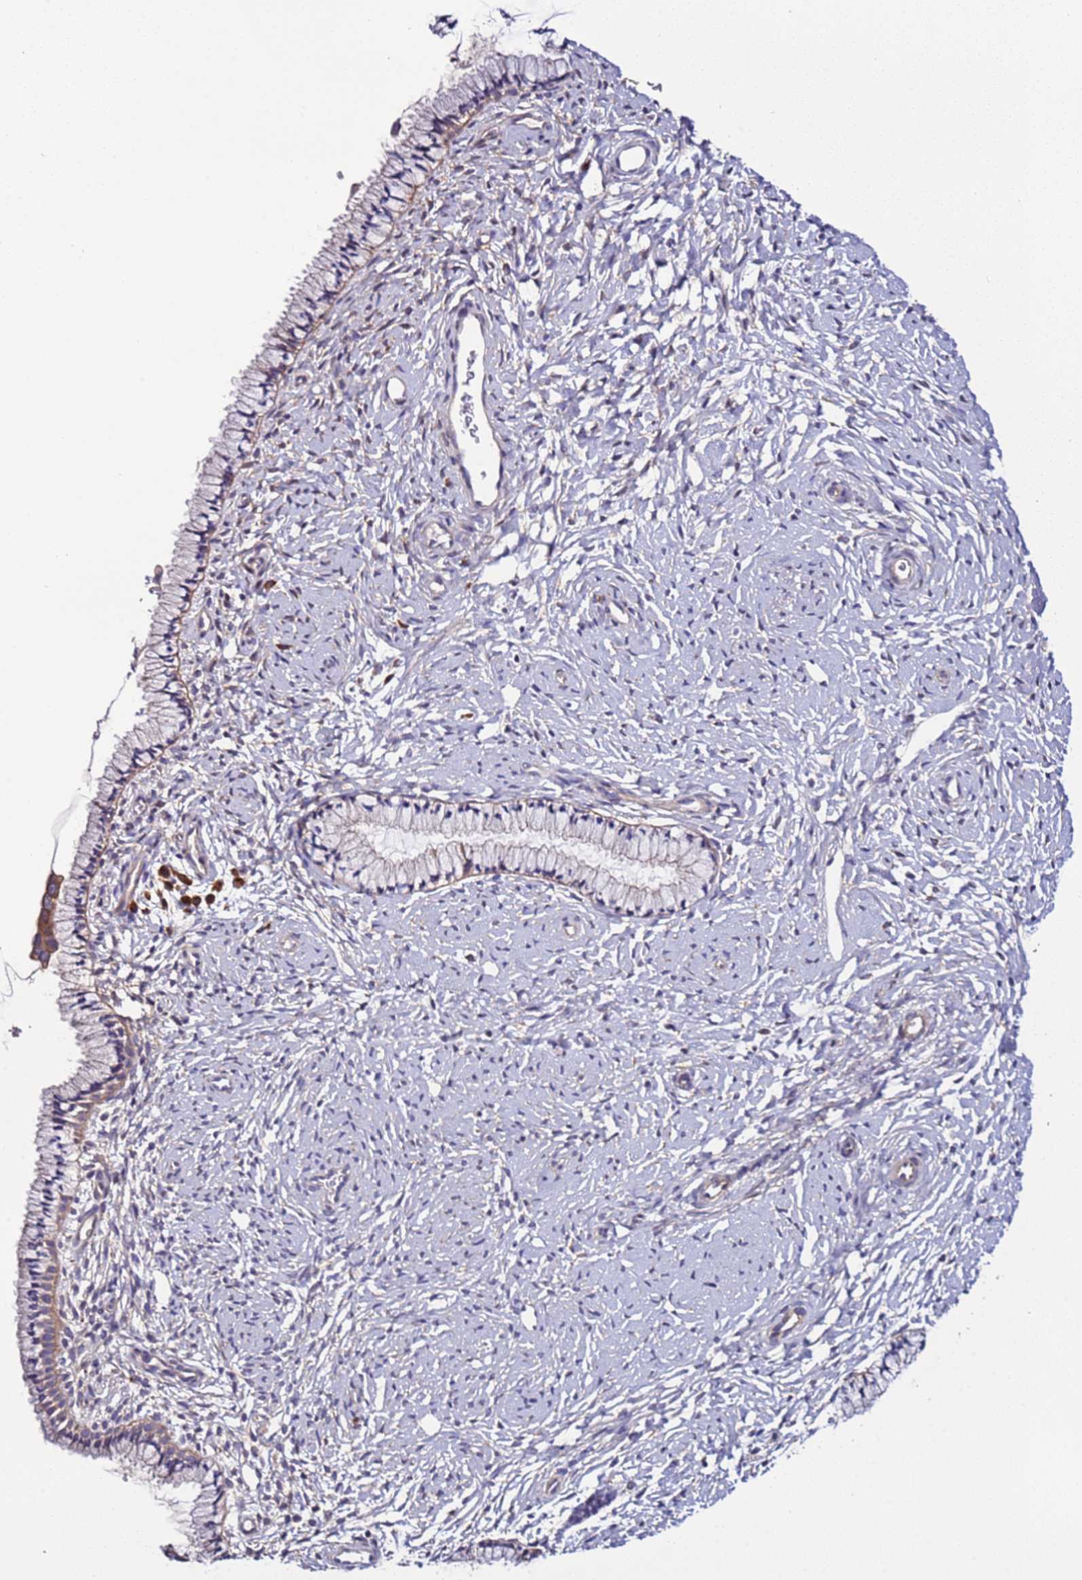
{"staining": {"intensity": "moderate", "quantity": "<25%", "location": "cytoplasmic/membranous"}, "tissue": "cervix", "cell_type": "Glandular cells", "image_type": "normal", "snomed": [{"axis": "morphology", "description": "Normal tissue, NOS"}, {"axis": "topography", "description": "Cervix"}], "caption": "Protein expression analysis of benign human cervix reveals moderate cytoplasmic/membranous staining in approximately <25% of glandular cells.", "gene": "SPCS1", "patient": {"sex": "female", "age": 33}}